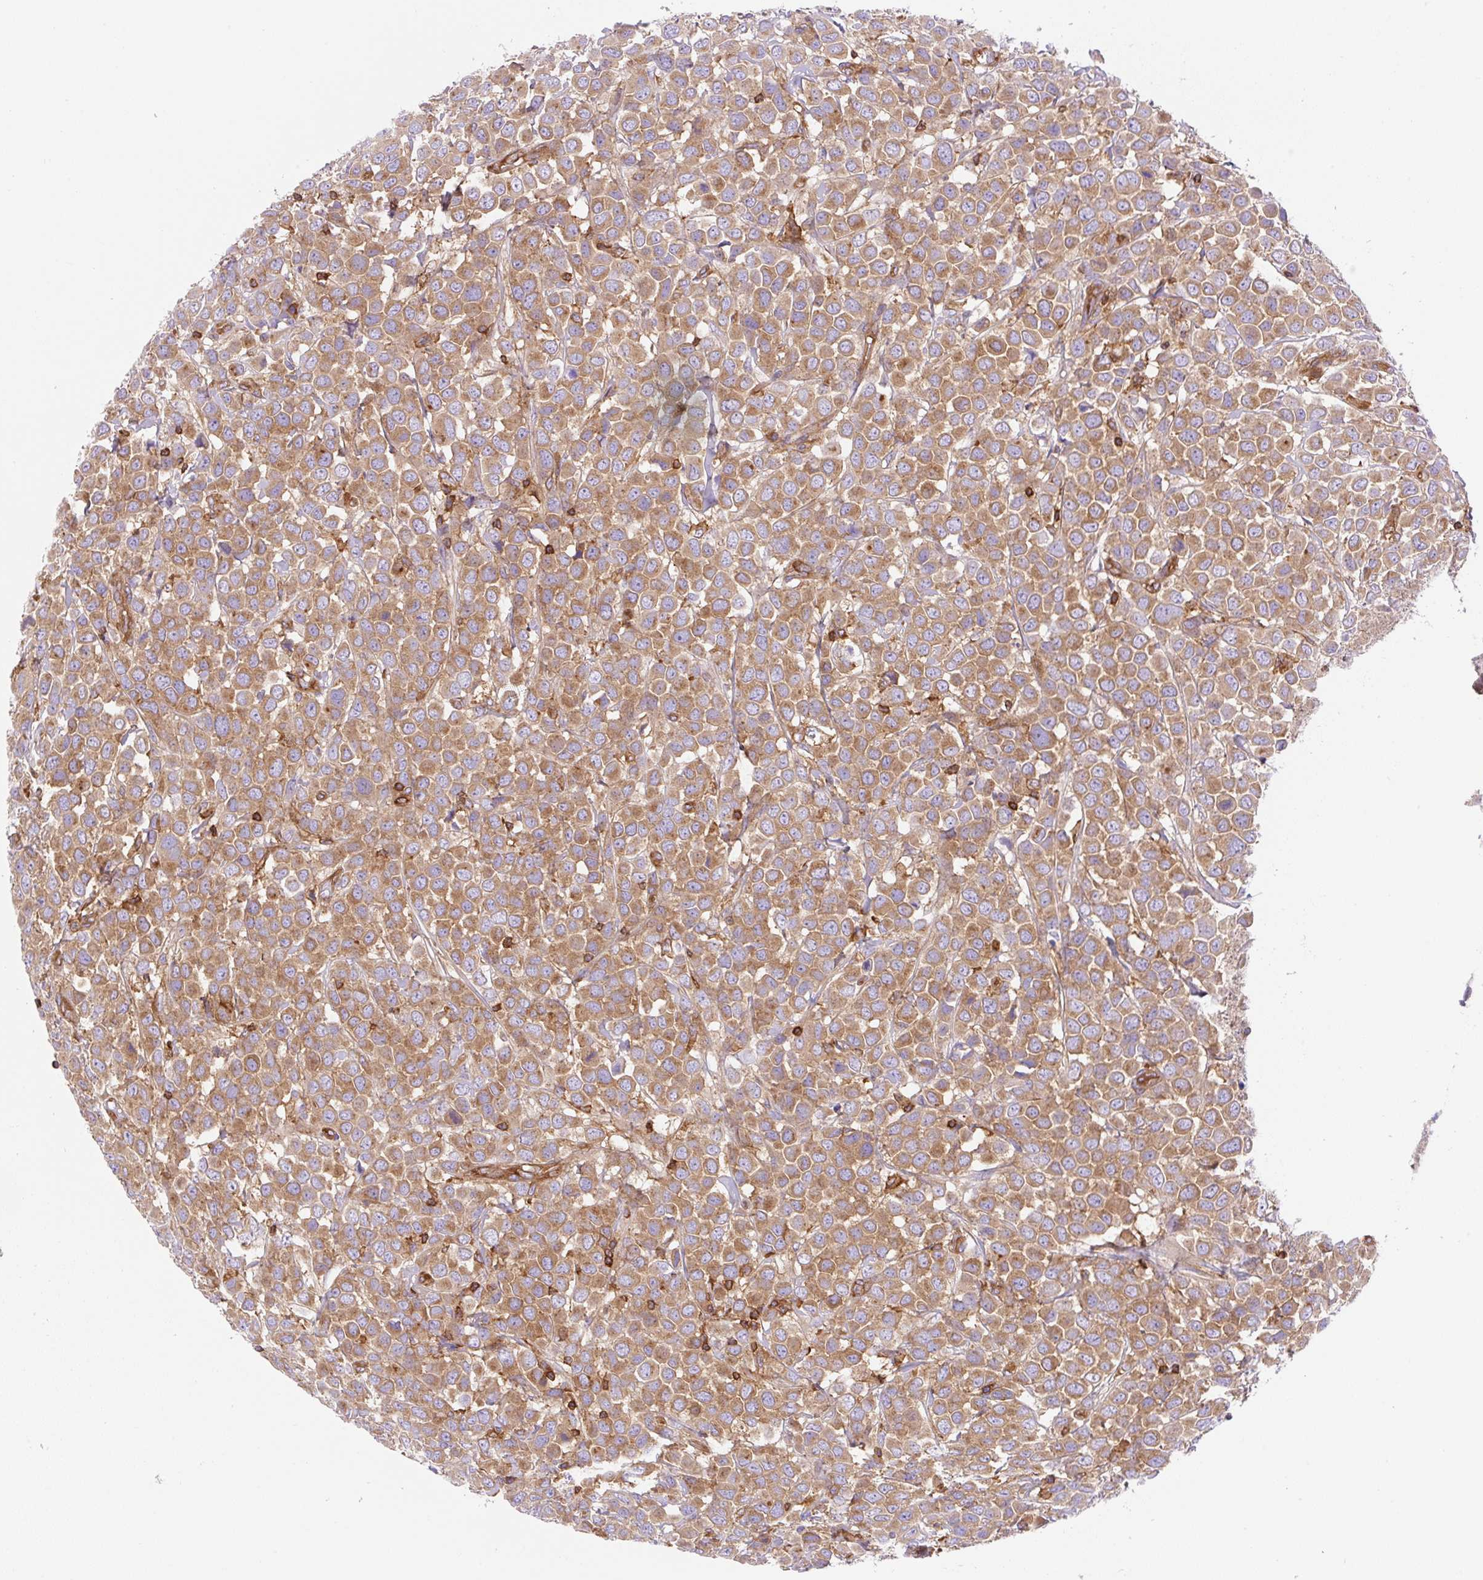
{"staining": {"intensity": "moderate", "quantity": ">75%", "location": "cytoplasmic/membranous"}, "tissue": "breast cancer", "cell_type": "Tumor cells", "image_type": "cancer", "snomed": [{"axis": "morphology", "description": "Duct carcinoma"}, {"axis": "topography", "description": "Breast"}], "caption": "Immunohistochemical staining of breast cancer (infiltrating ductal carcinoma) shows moderate cytoplasmic/membranous protein expression in approximately >75% of tumor cells.", "gene": "DNM2", "patient": {"sex": "female", "age": 61}}